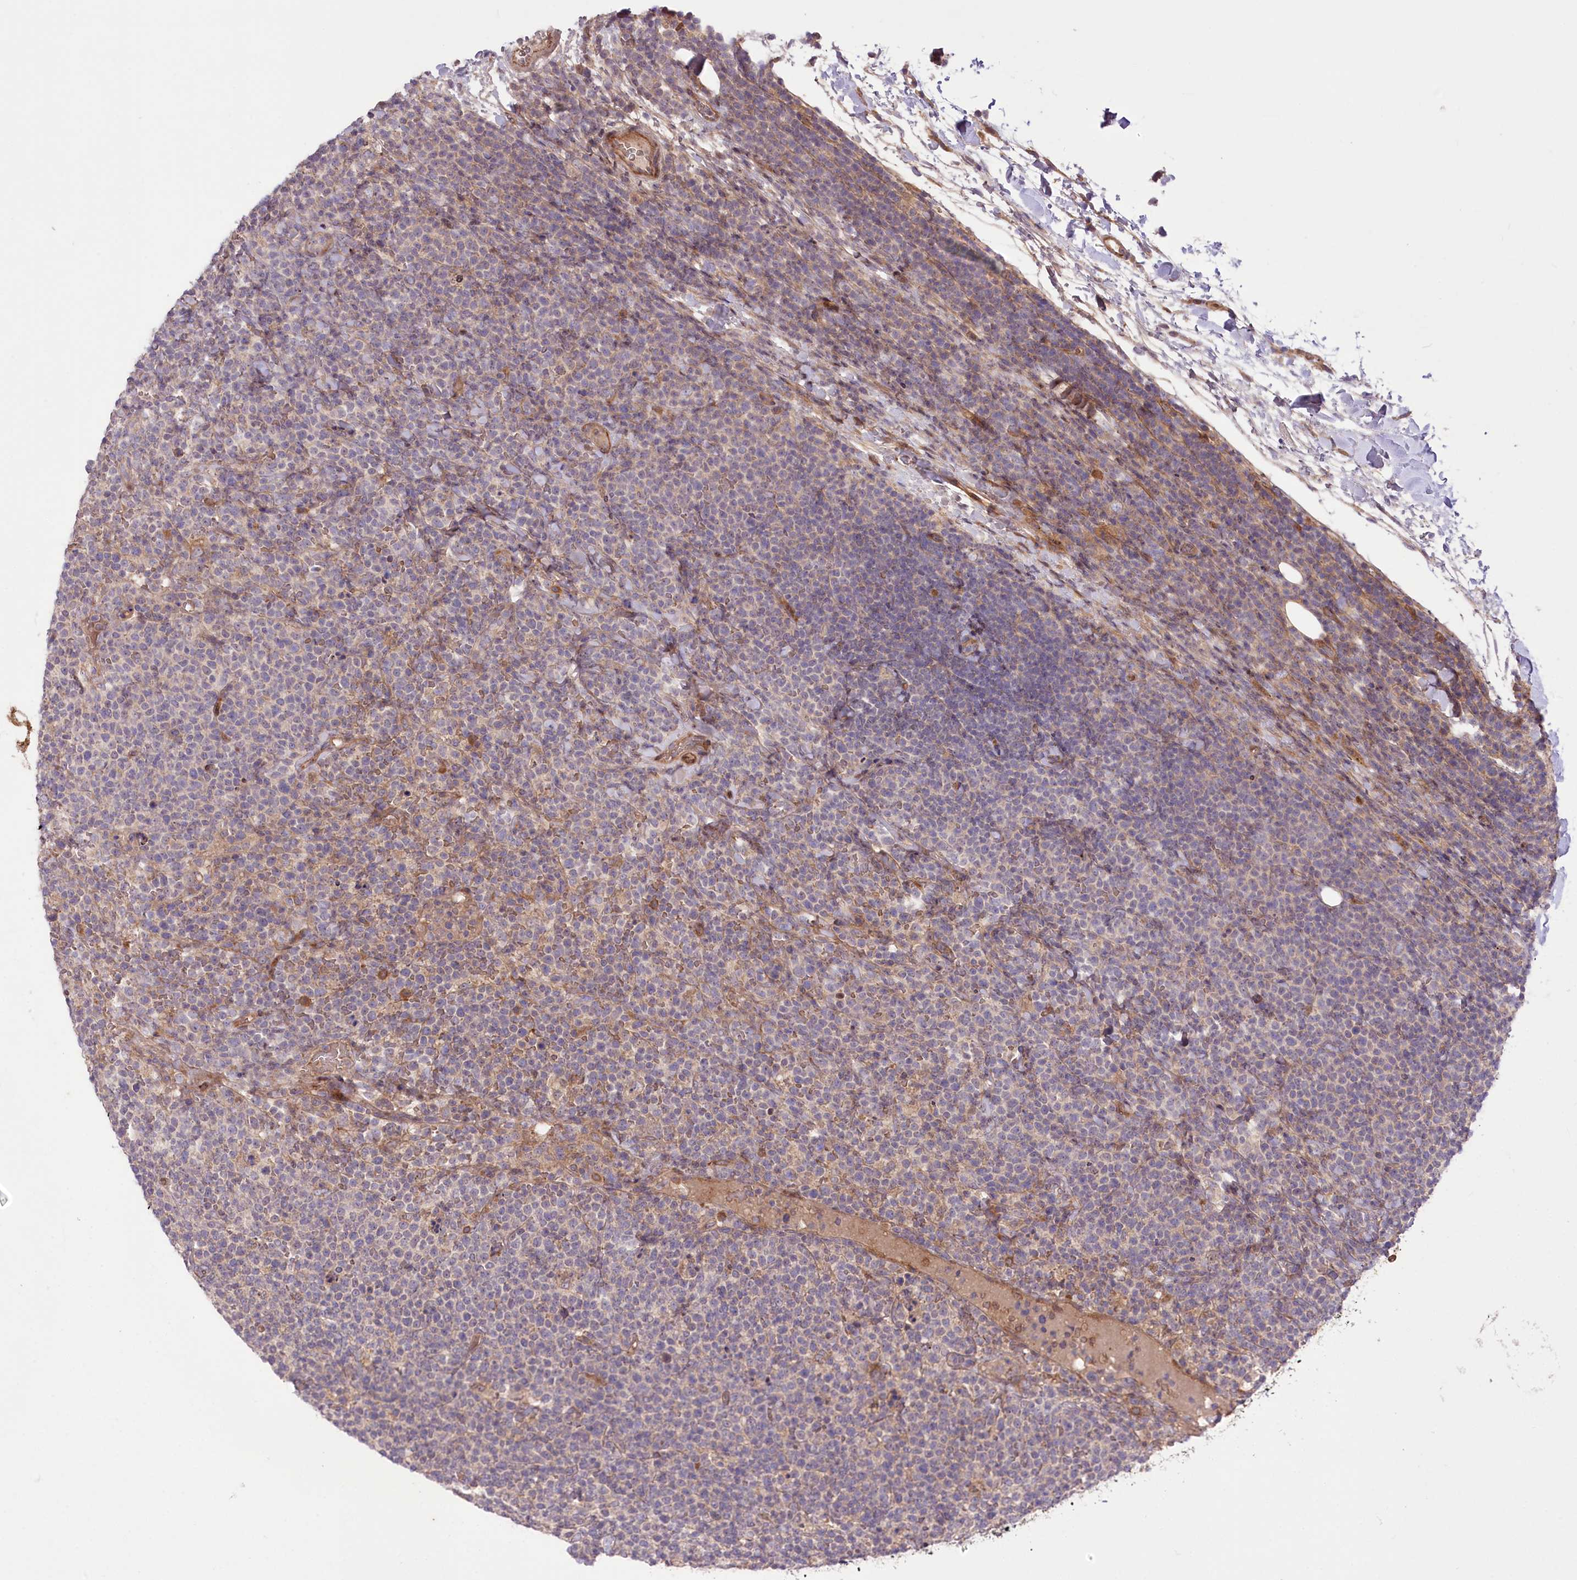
{"staining": {"intensity": "negative", "quantity": "none", "location": "none"}, "tissue": "lymphoma", "cell_type": "Tumor cells", "image_type": "cancer", "snomed": [{"axis": "morphology", "description": "Malignant lymphoma, non-Hodgkin's type, High grade"}, {"axis": "topography", "description": "Lymph node"}], "caption": "A histopathology image of human lymphoma is negative for staining in tumor cells.", "gene": "TRUB1", "patient": {"sex": "male", "age": 61}}